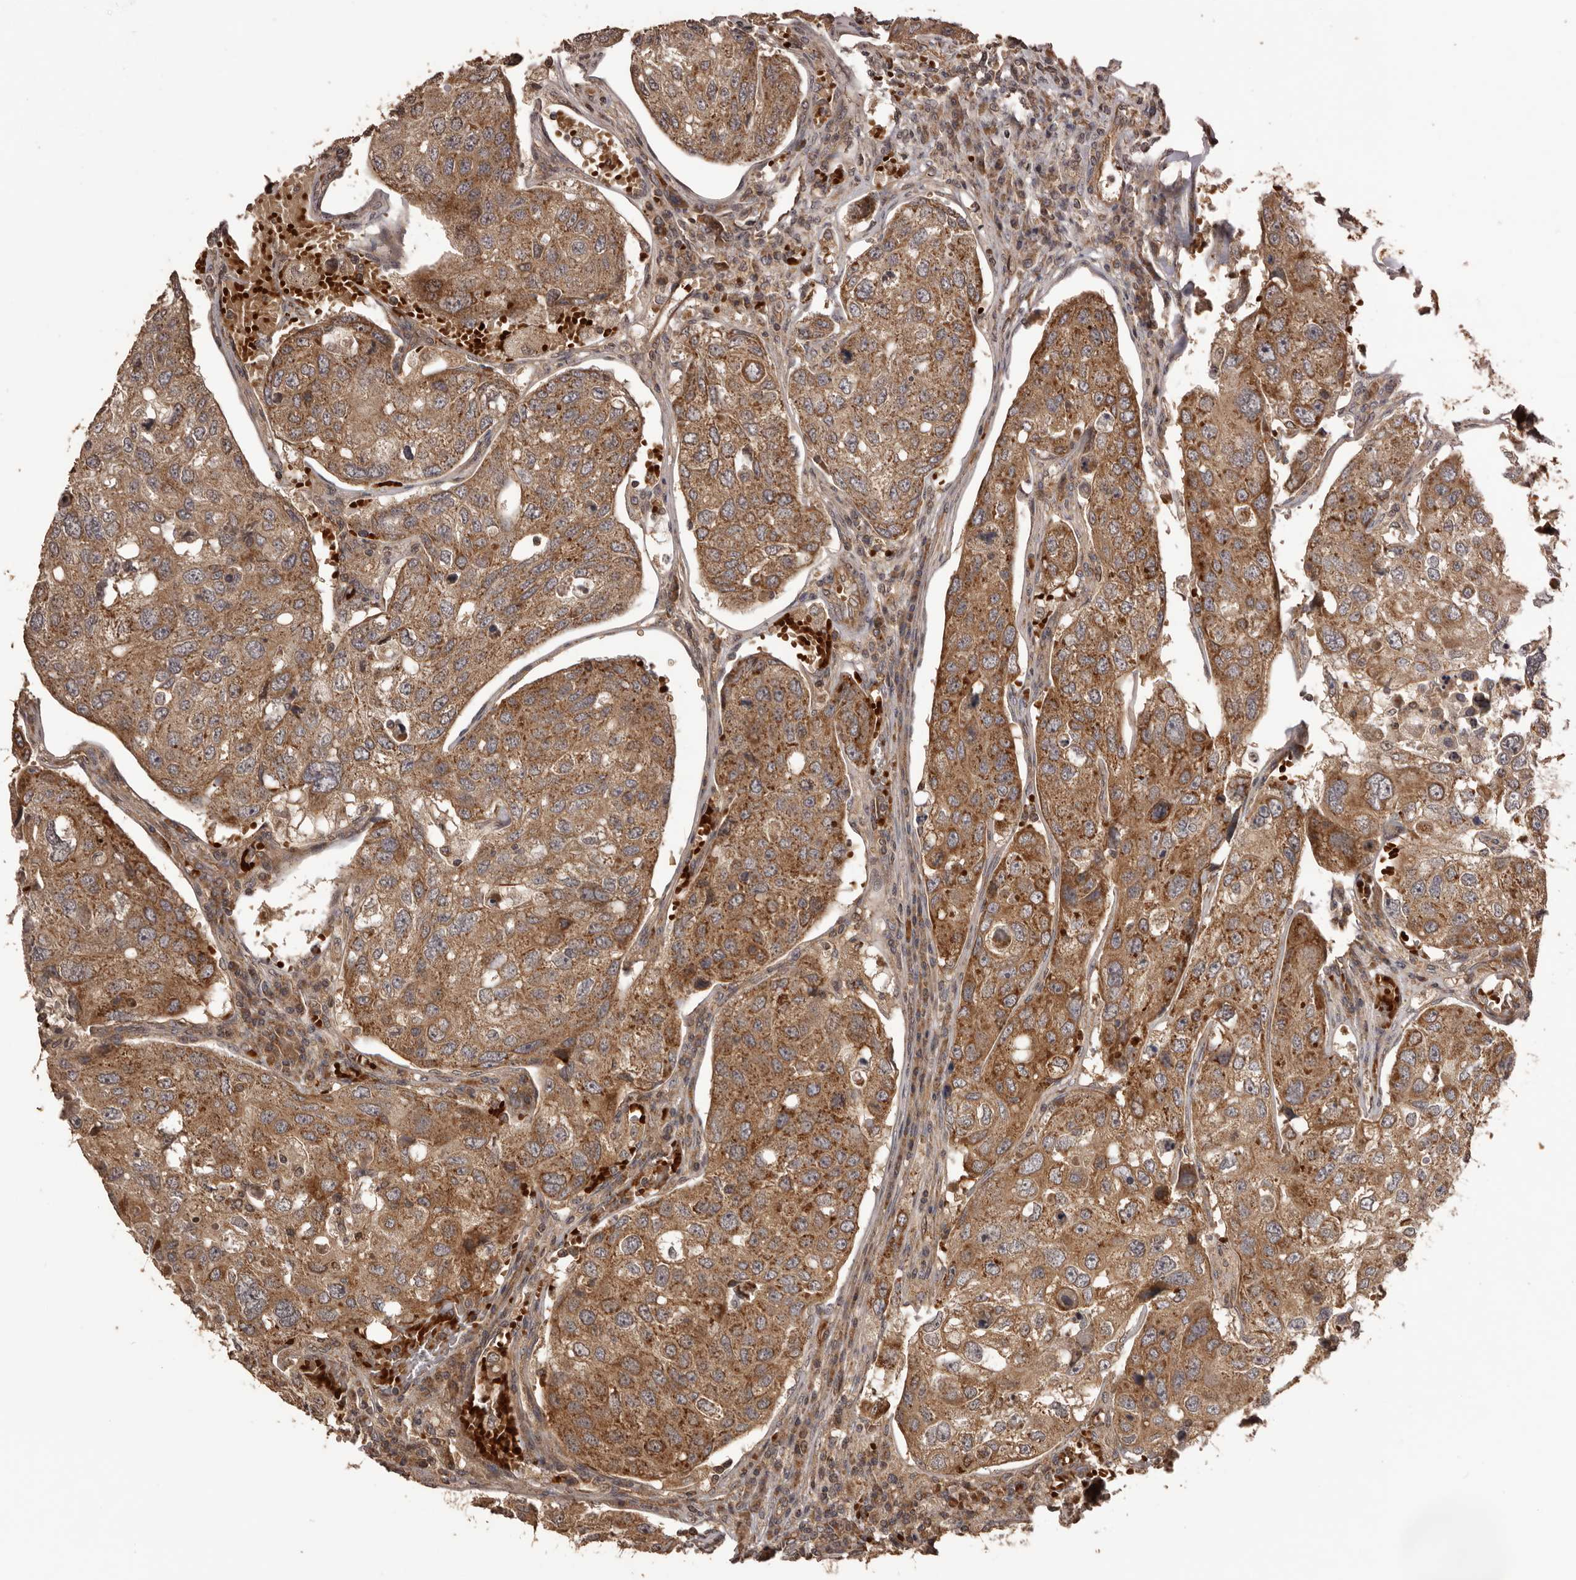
{"staining": {"intensity": "moderate", "quantity": ">75%", "location": "cytoplasmic/membranous"}, "tissue": "urothelial cancer", "cell_type": "Tumor cells", "image_type": "cancer", "snomed": [{"axis": "morphology", "description": "Urothelial carcinoma, High grade"}, {"axis": "topography", "description": "Lymph node"}, {"axis": "topography", "description": "Urinary bladder"}], "caption": "IHC histopathology image of human high-grade urothelial carcinoma stained for a protein (brown), which shows medium levels of moderate cytoplasmic/membranous staining in about >75% of tumor cells.", "gene": "QRSL1", "patient": {"sex": "male", "age": 51}}